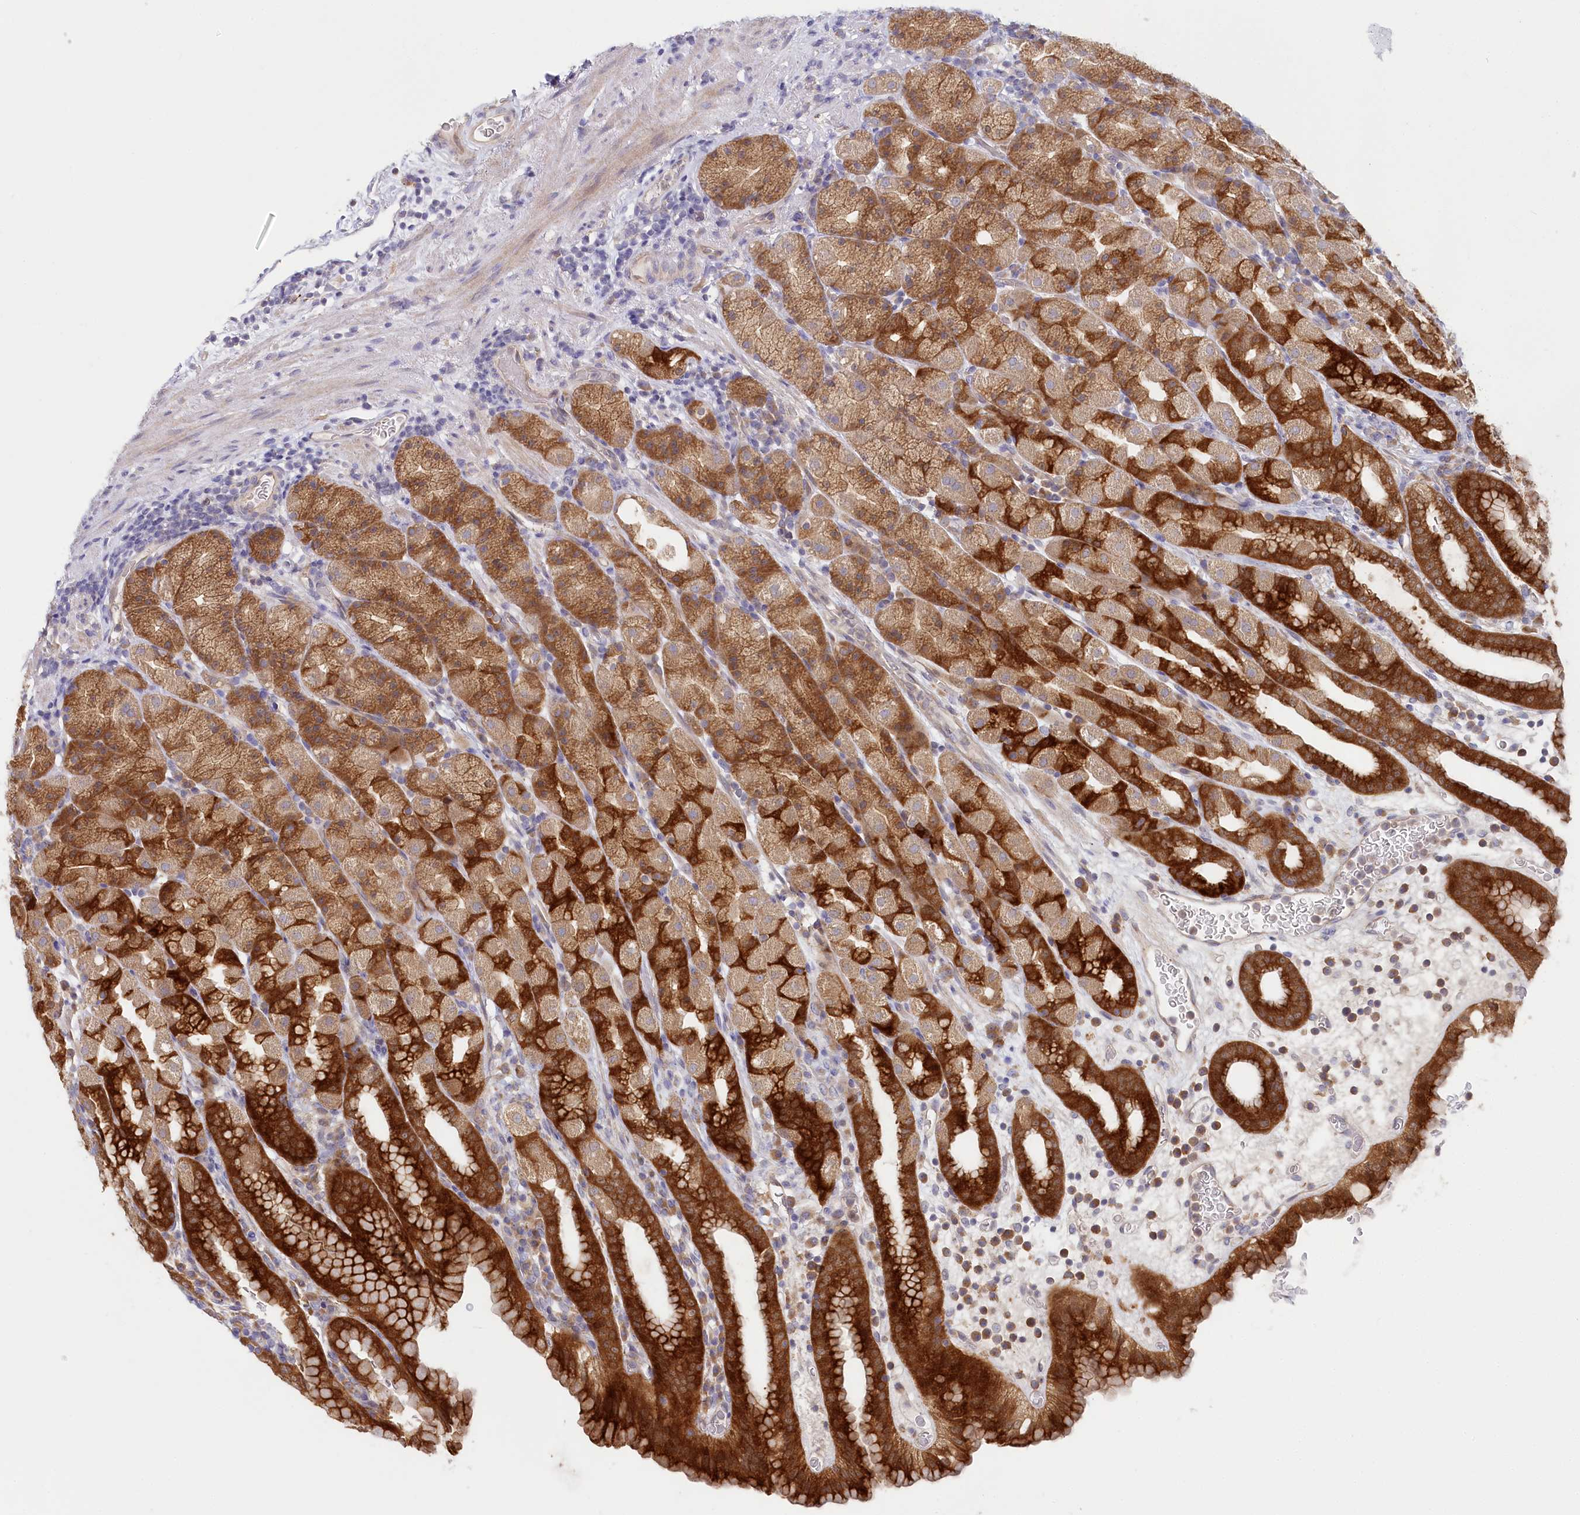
{"staining": {"intensity": "strong", "quantity": ">75%", "location": "cytoplasmic/membranous,nuclear"}, "tissue": "stomach", "cell_type": "Glandular cells", "image_type": "normal", "snomed": [{"axis": "morphology", "description": "Normal tissue, NOS"}, {"axis": "topography", "description": "Stomach, upper"}], "caption": "IHC of benign human stomach reveals high levels of strong cytoplasmic/membranous,nuclear positivity in about >75% of glandular cells. Using DAB (3,3'-diaminobenzidine) (brown) and hematoxylin (blue) stains, captured at high magnification using brightfield microscopy.", "gene": "PAIP2", "patient": {"sex": "male", "age": 68}}